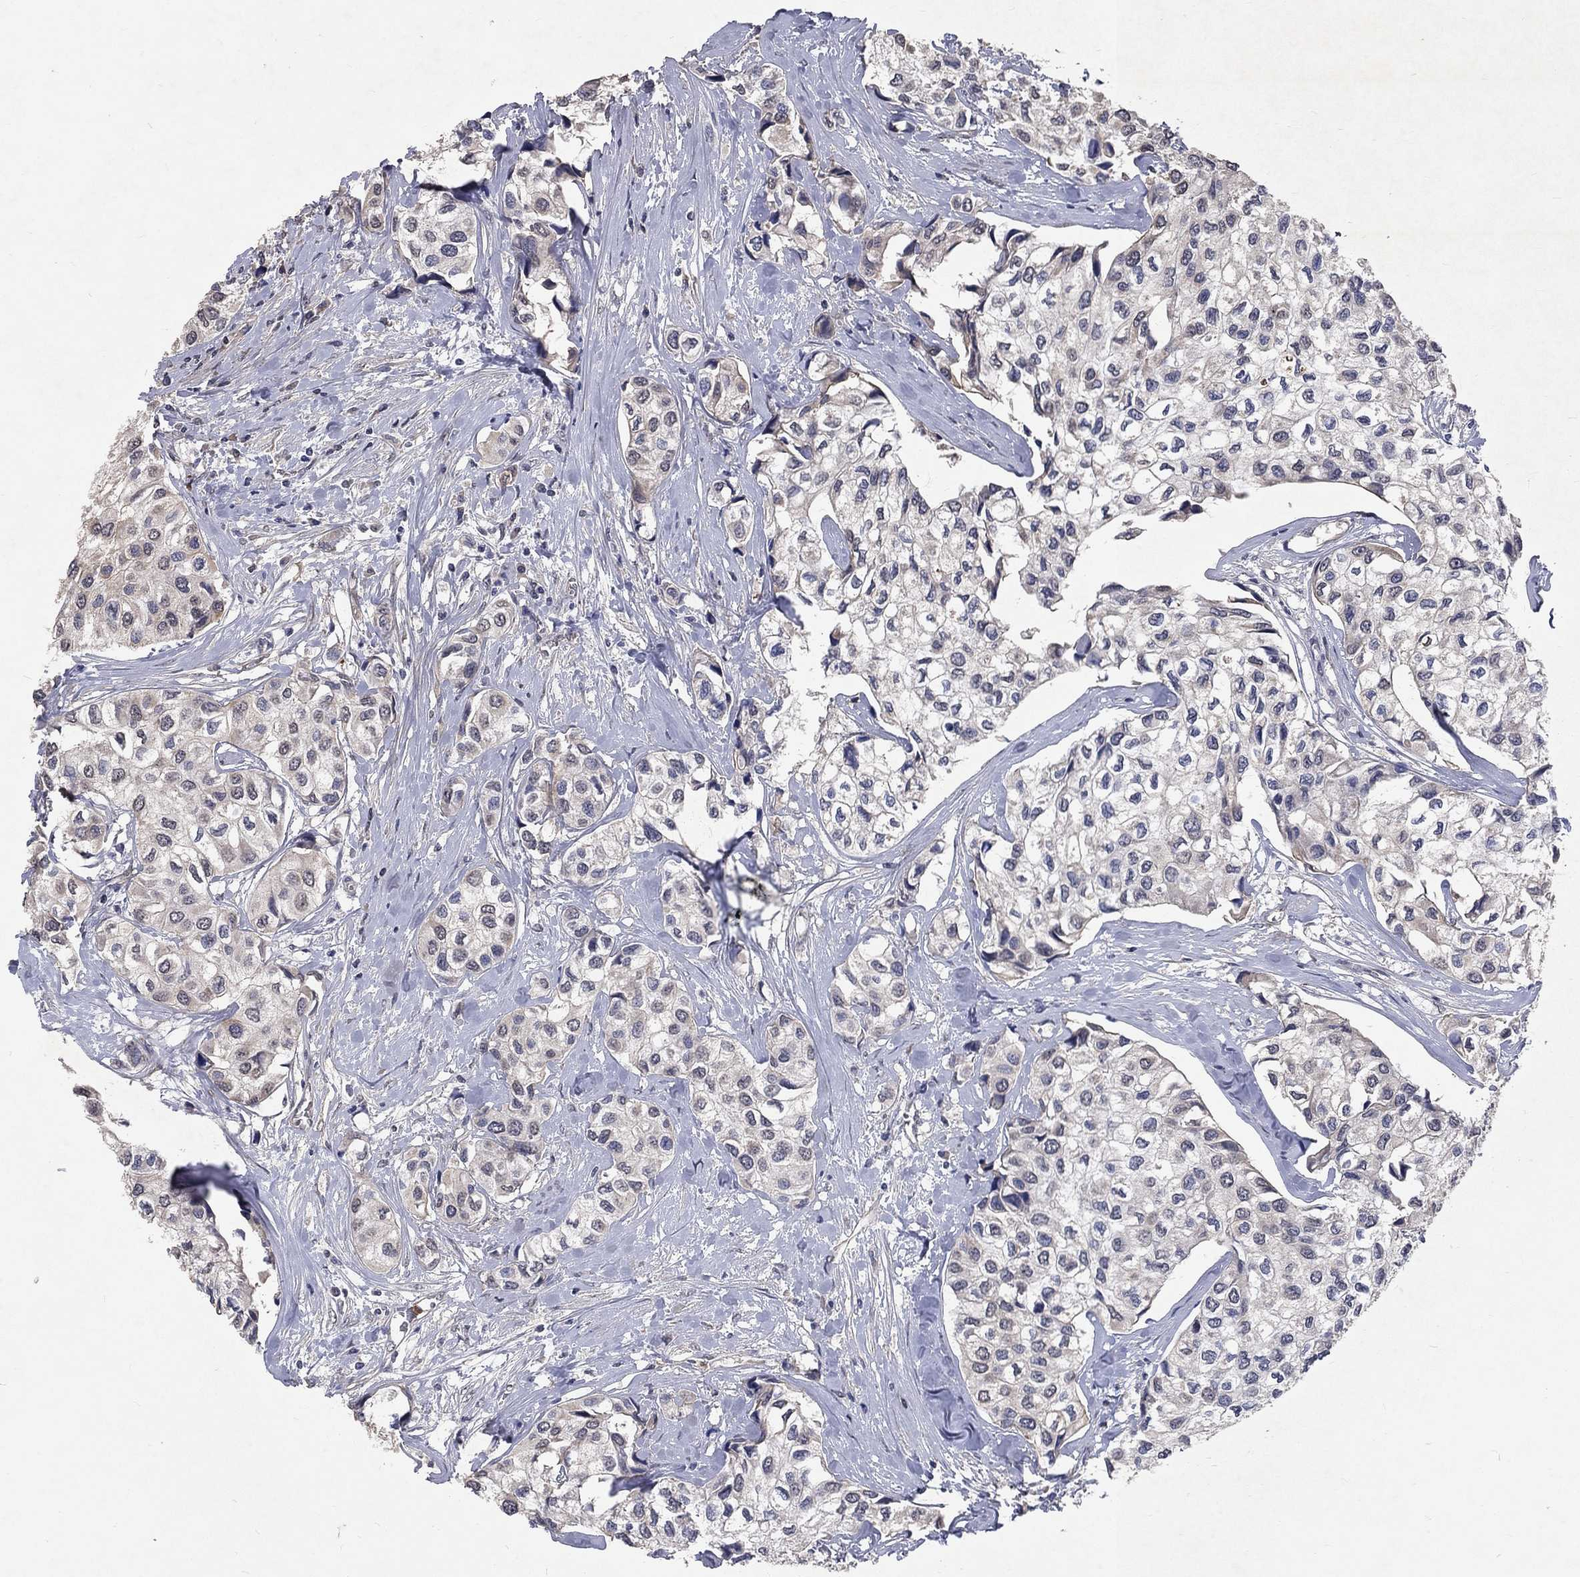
{"staining": {"intensity": "negative", "quantity": "none", "location": "none"}, "tissue": "urothelial cancer", "cell_type": "Tumor cells", "image_type": "cancer", "snomed": [{"axis": "morphology", "description": "Urothelial carcinoma, High grade"}, {"axis": "topography", "description": "Urinary bladder"}], "caption": "The immunohistochemistry photomicrograph has no significant staining in tumor cells of high-grade urothelial carcinoma tissue.", "gene": "CHST5", "patient": {"sex": "male", "age": 73}}